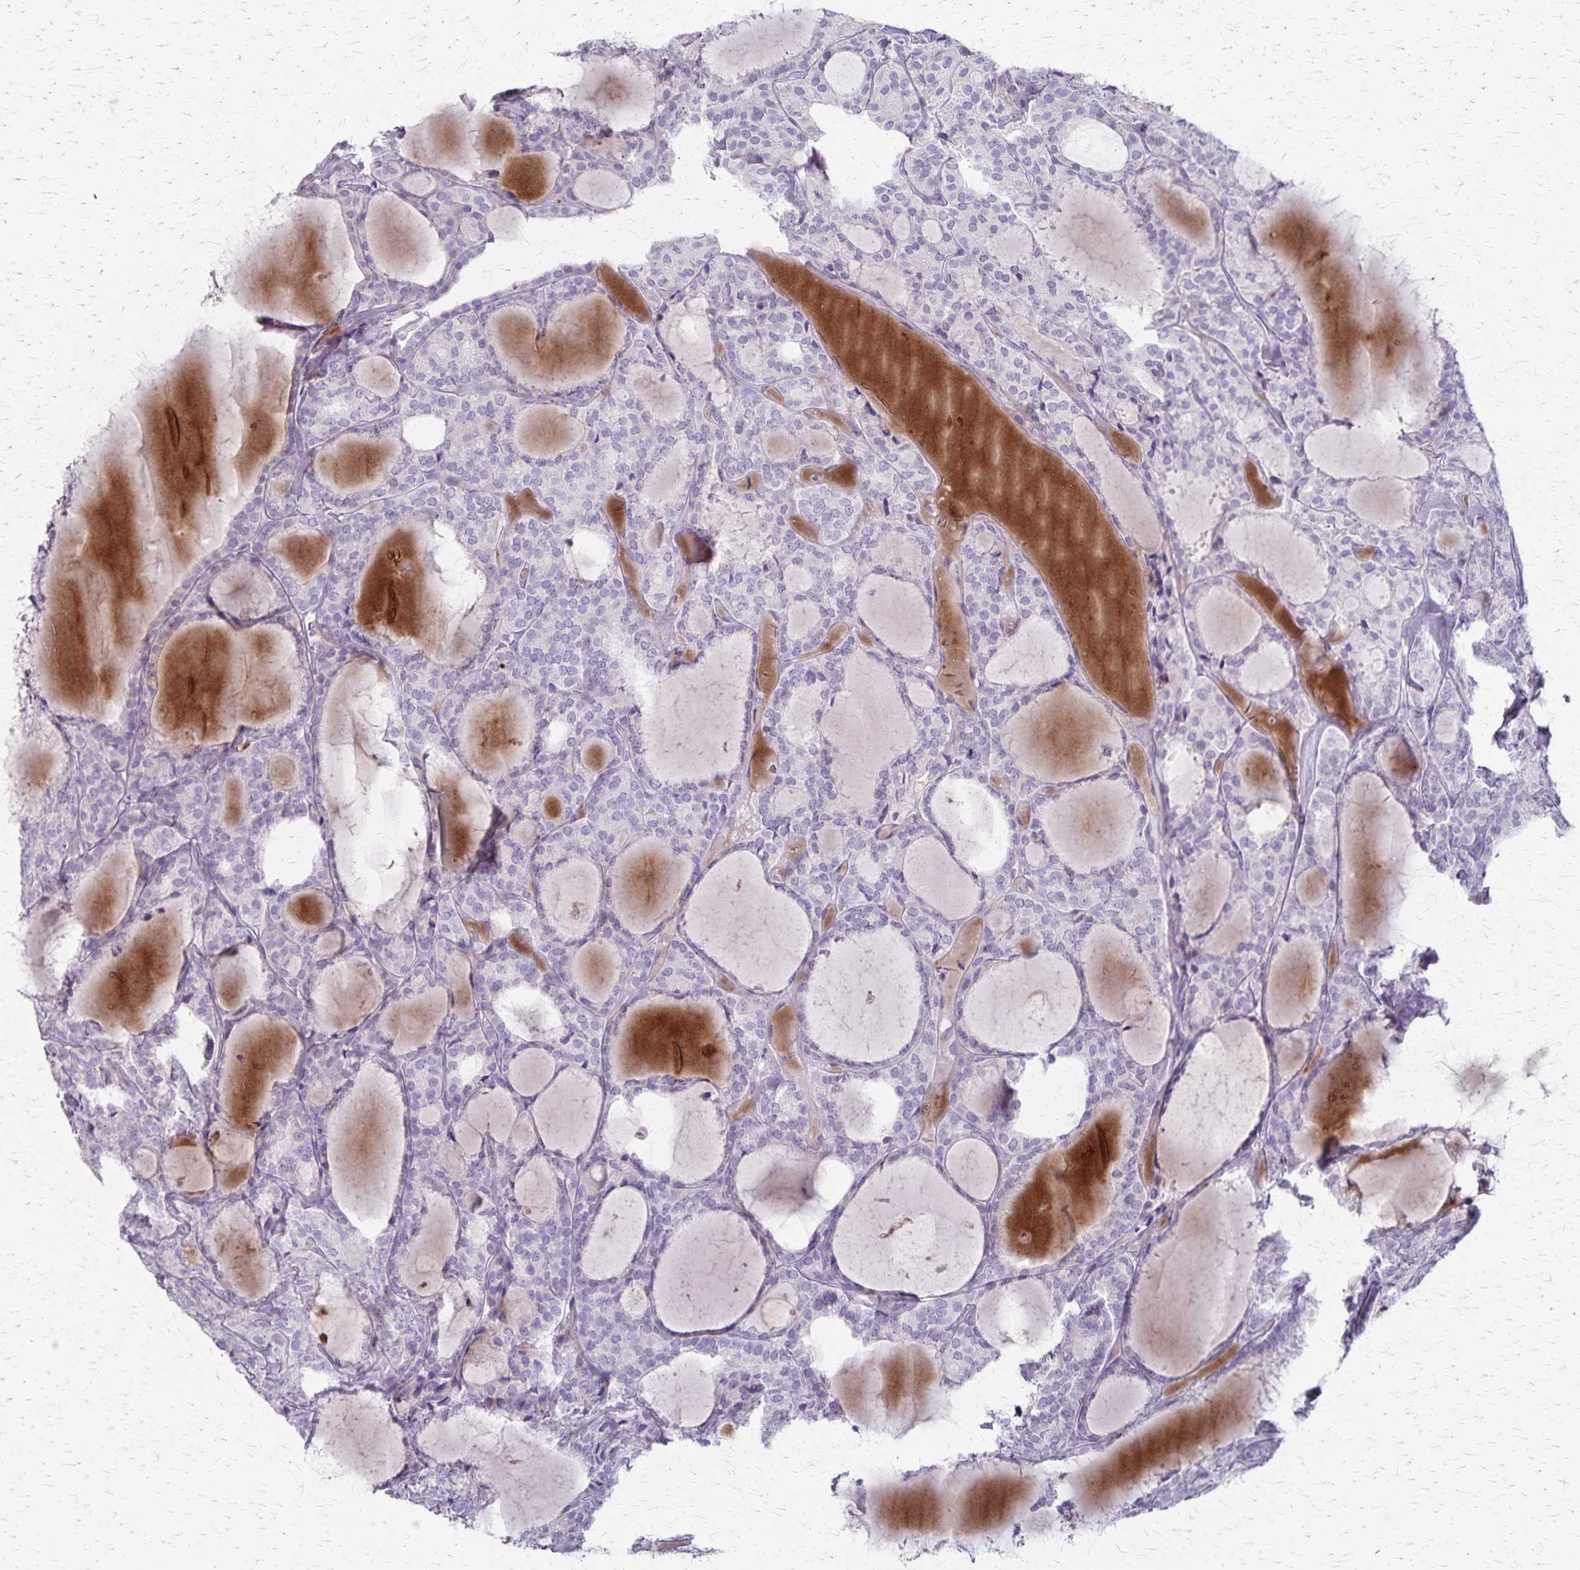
{"staining": {"intensity": "negative", "quantity": "none", "location": "none"}, "tissue": "thyroid cancer", "cell_type": "Tumor cells", "image_type": "cancer", "snomed": [{"axis": "morphology", "description": "Follicular adenoma carcinoma, NOS"}, {"axis": "topography", "description": "Thyroid gland"}], "caption": "The micrograph reveals no staining of tumor cells in thyroid cancer (follicular adenoma carcinoma).", "gene": "RASL10B", "patient": {"sex": "male", "age": 74}}